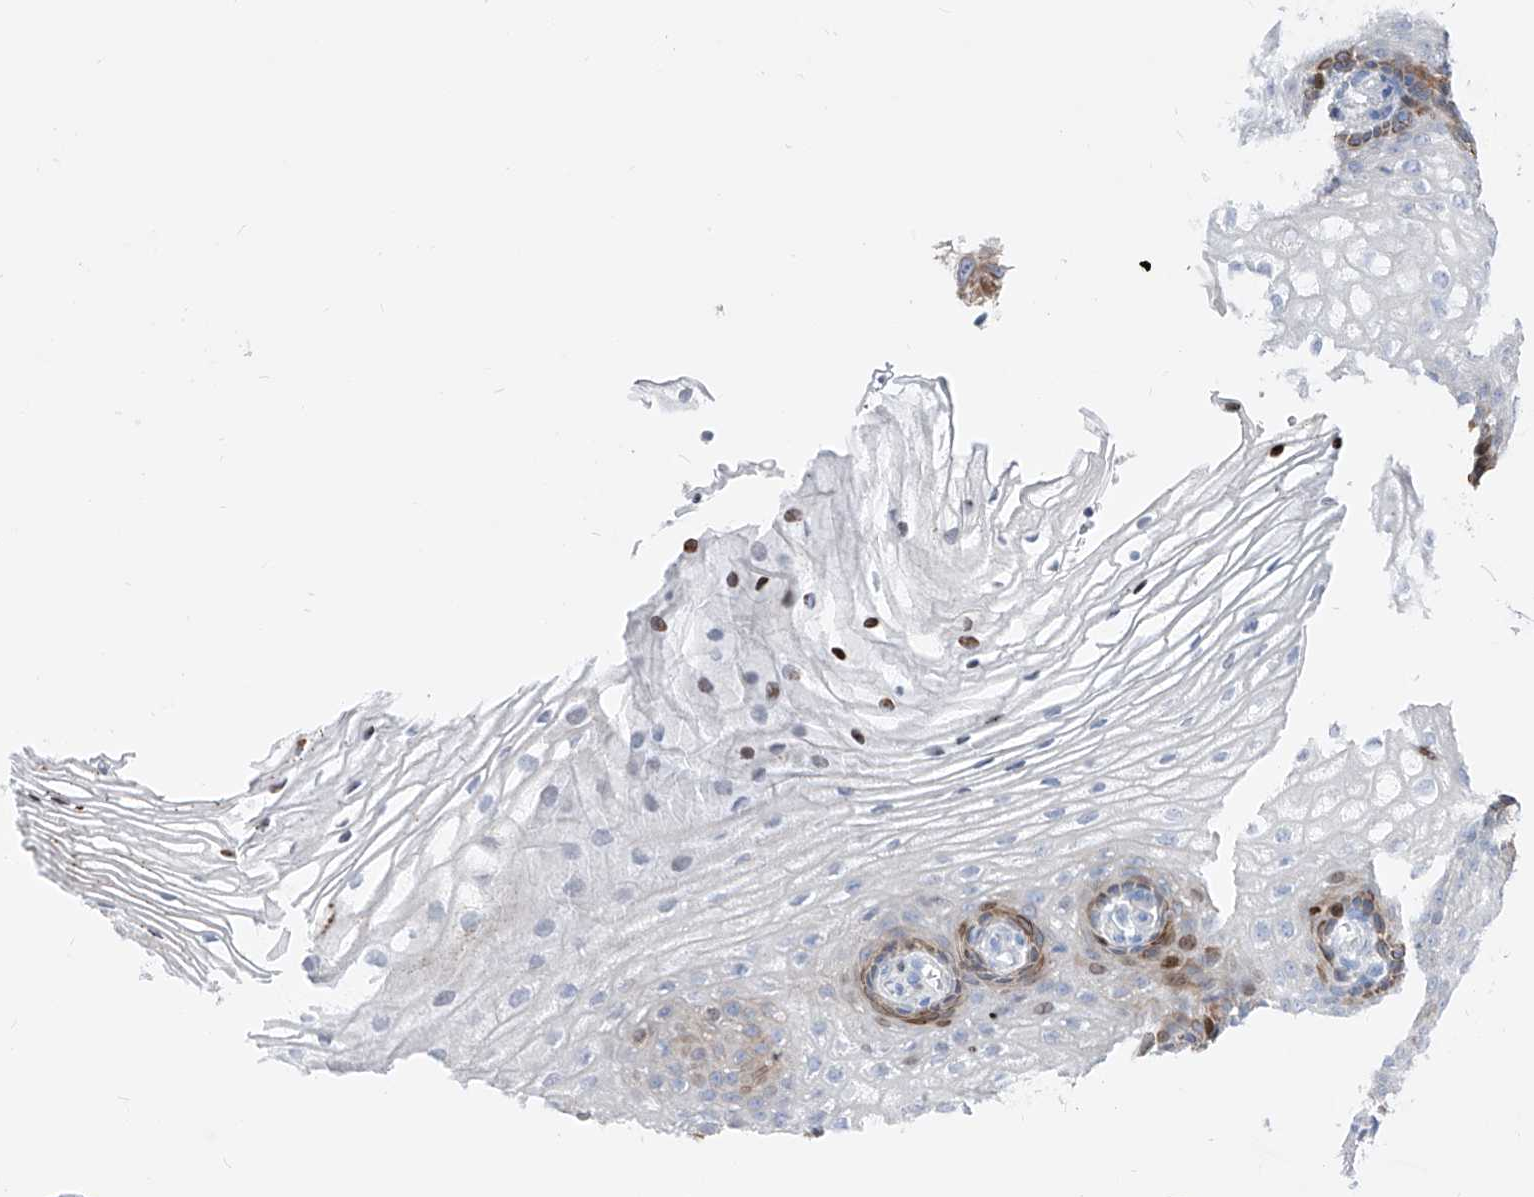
{"staining": {"intensity": "strong", "quantity": "<25%", "location": "cytoplasmic/membranous,nuclear"}, "tissue": "vagina", "cell_type": "Squamous epithelial cells", "image_type": "normal", "snomed": [{"axis": "morphology", "description": "Normal tissue, NOS"}, {"axis": "topography", "description": "Vagina"}], "caption": "Immunohistochemical staining of normal human vagina demonstrates <25% levels of strong cytoplasmic/membranous,nuclear protein expression in about <25% of squamous epithelial cells.", "gene": "FRS3", "patient": {"sex": "female", "age": 60}}